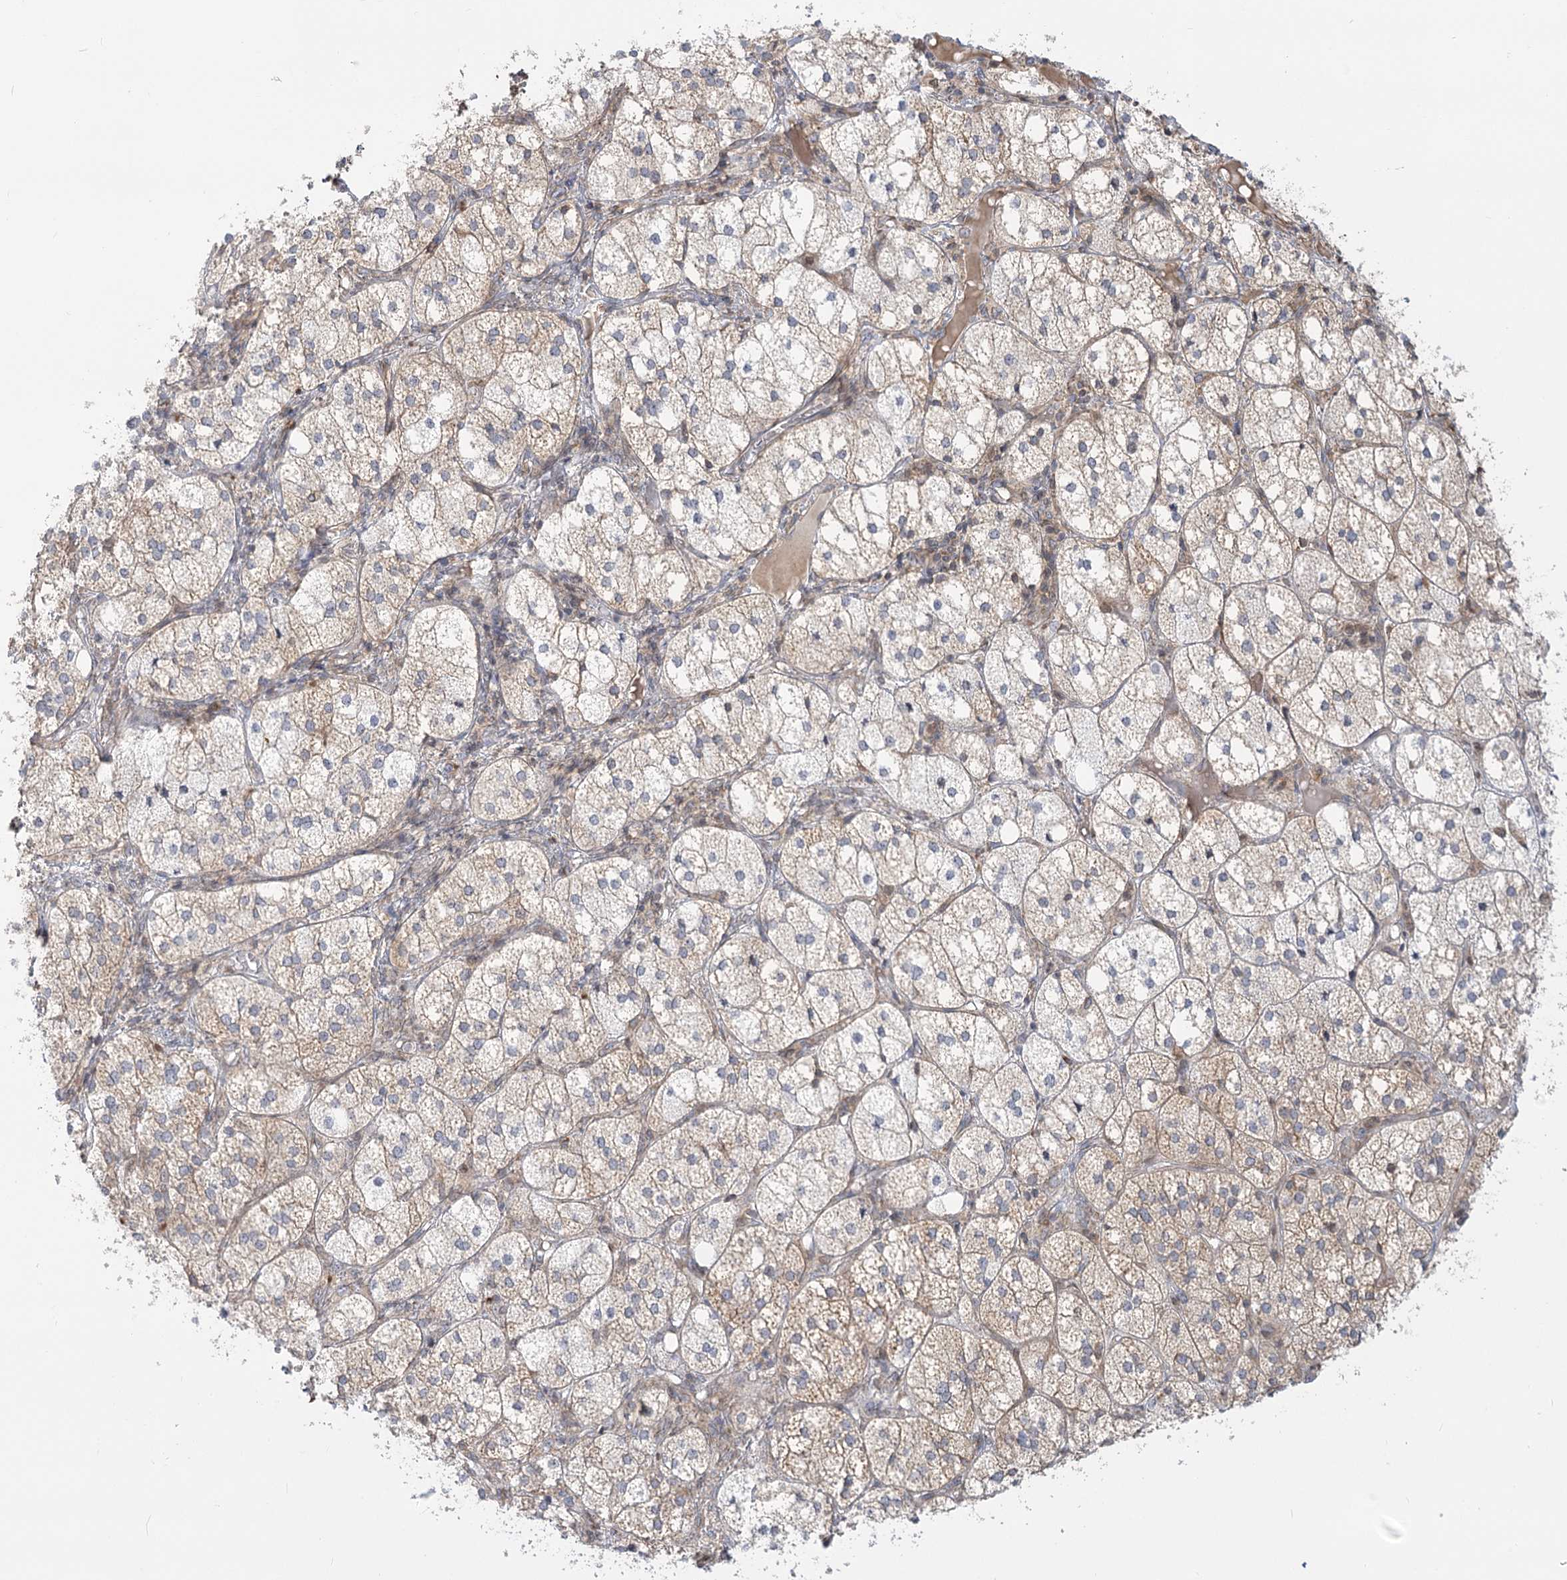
{"staining": {"intensity": "weak", "quantity": "25%-75%", "location": "cytoplasmic/membranous"}, "tissue": "adrenal gland", "cell_type": "Glandular cells", "image_type": "normal", "snomed": [{"axis": "morphology", "description": "Normal tissue, NOS"}, {"axis": "topography", "description": "Adrenal gland"}], "caption": "An IHC photomicrograph of benign tissue is shown. Protein staining in brown labels weak cytoplasmic/membranous positivity in adrenal gland within glandular cells. The staining was performed using DAB (3,3'-diaminobenzidine), with brown indicating positive protein expression. Nuclei are stained blue with hematoxylin.", "gene": "MTMR3", "patient": {"sex": "female", "age": 61}}